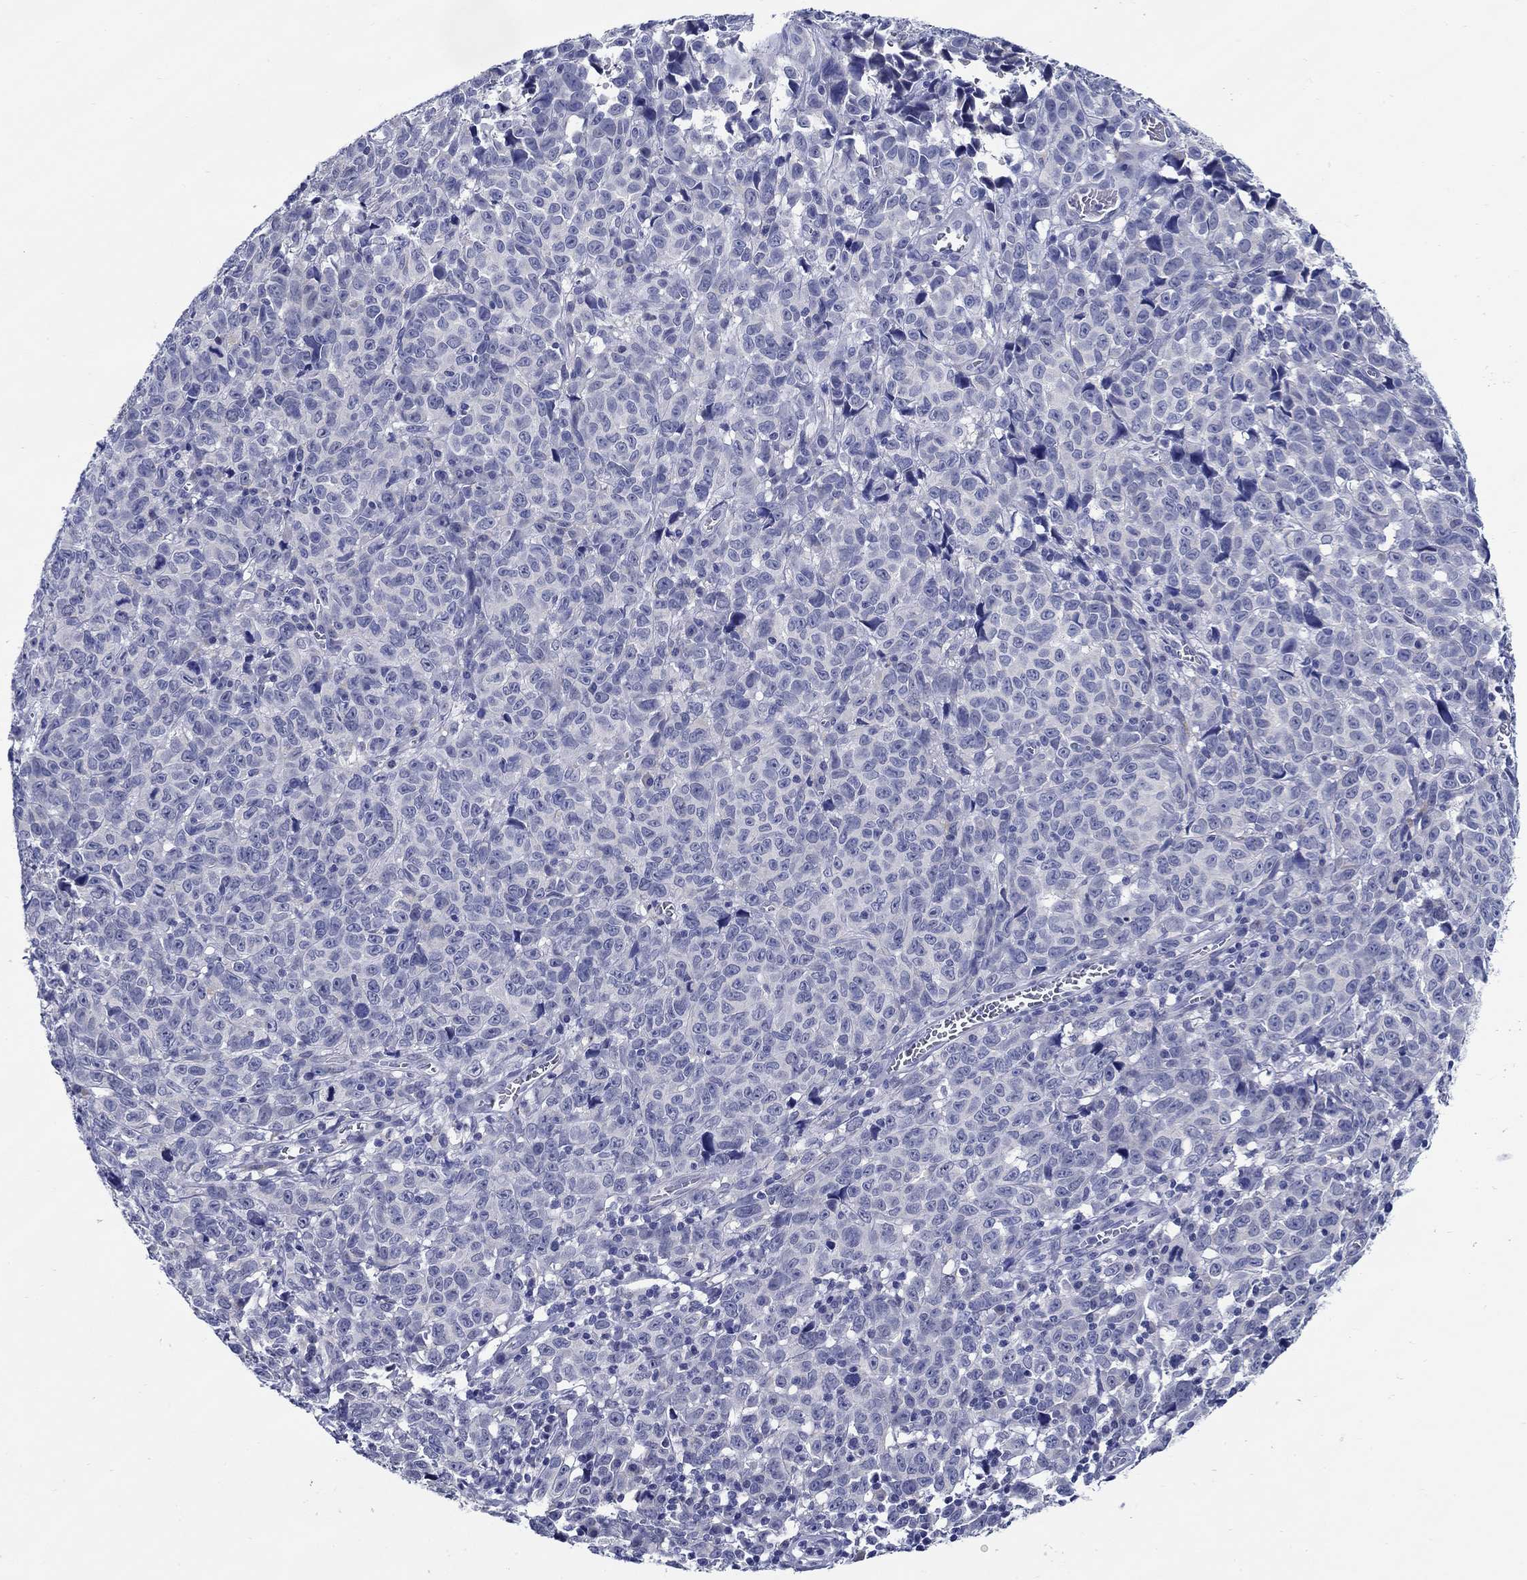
{"staining": {"intensity": "negative", "quantity": "none", "location": "none"}, "tissue": "melanoma", "cell_type": "Tumor cells", "image_type": "cancer", "snomed": [{"axis": "morphology", "description": "Malignant melanoma, NOS"}, {"axis": "topography", "description": "Vulva, labia, clitoris and Bartholin´s gland, NO"}], "caption": "Immunohistochemistry (IHC) histopathology image of neoplastic tissue: malignant melanoma stained with DAB demonstrates no significant protein staining in tumor cells.", "gene": "MC2R", "patient": {"sex": "female", "age": 75}}